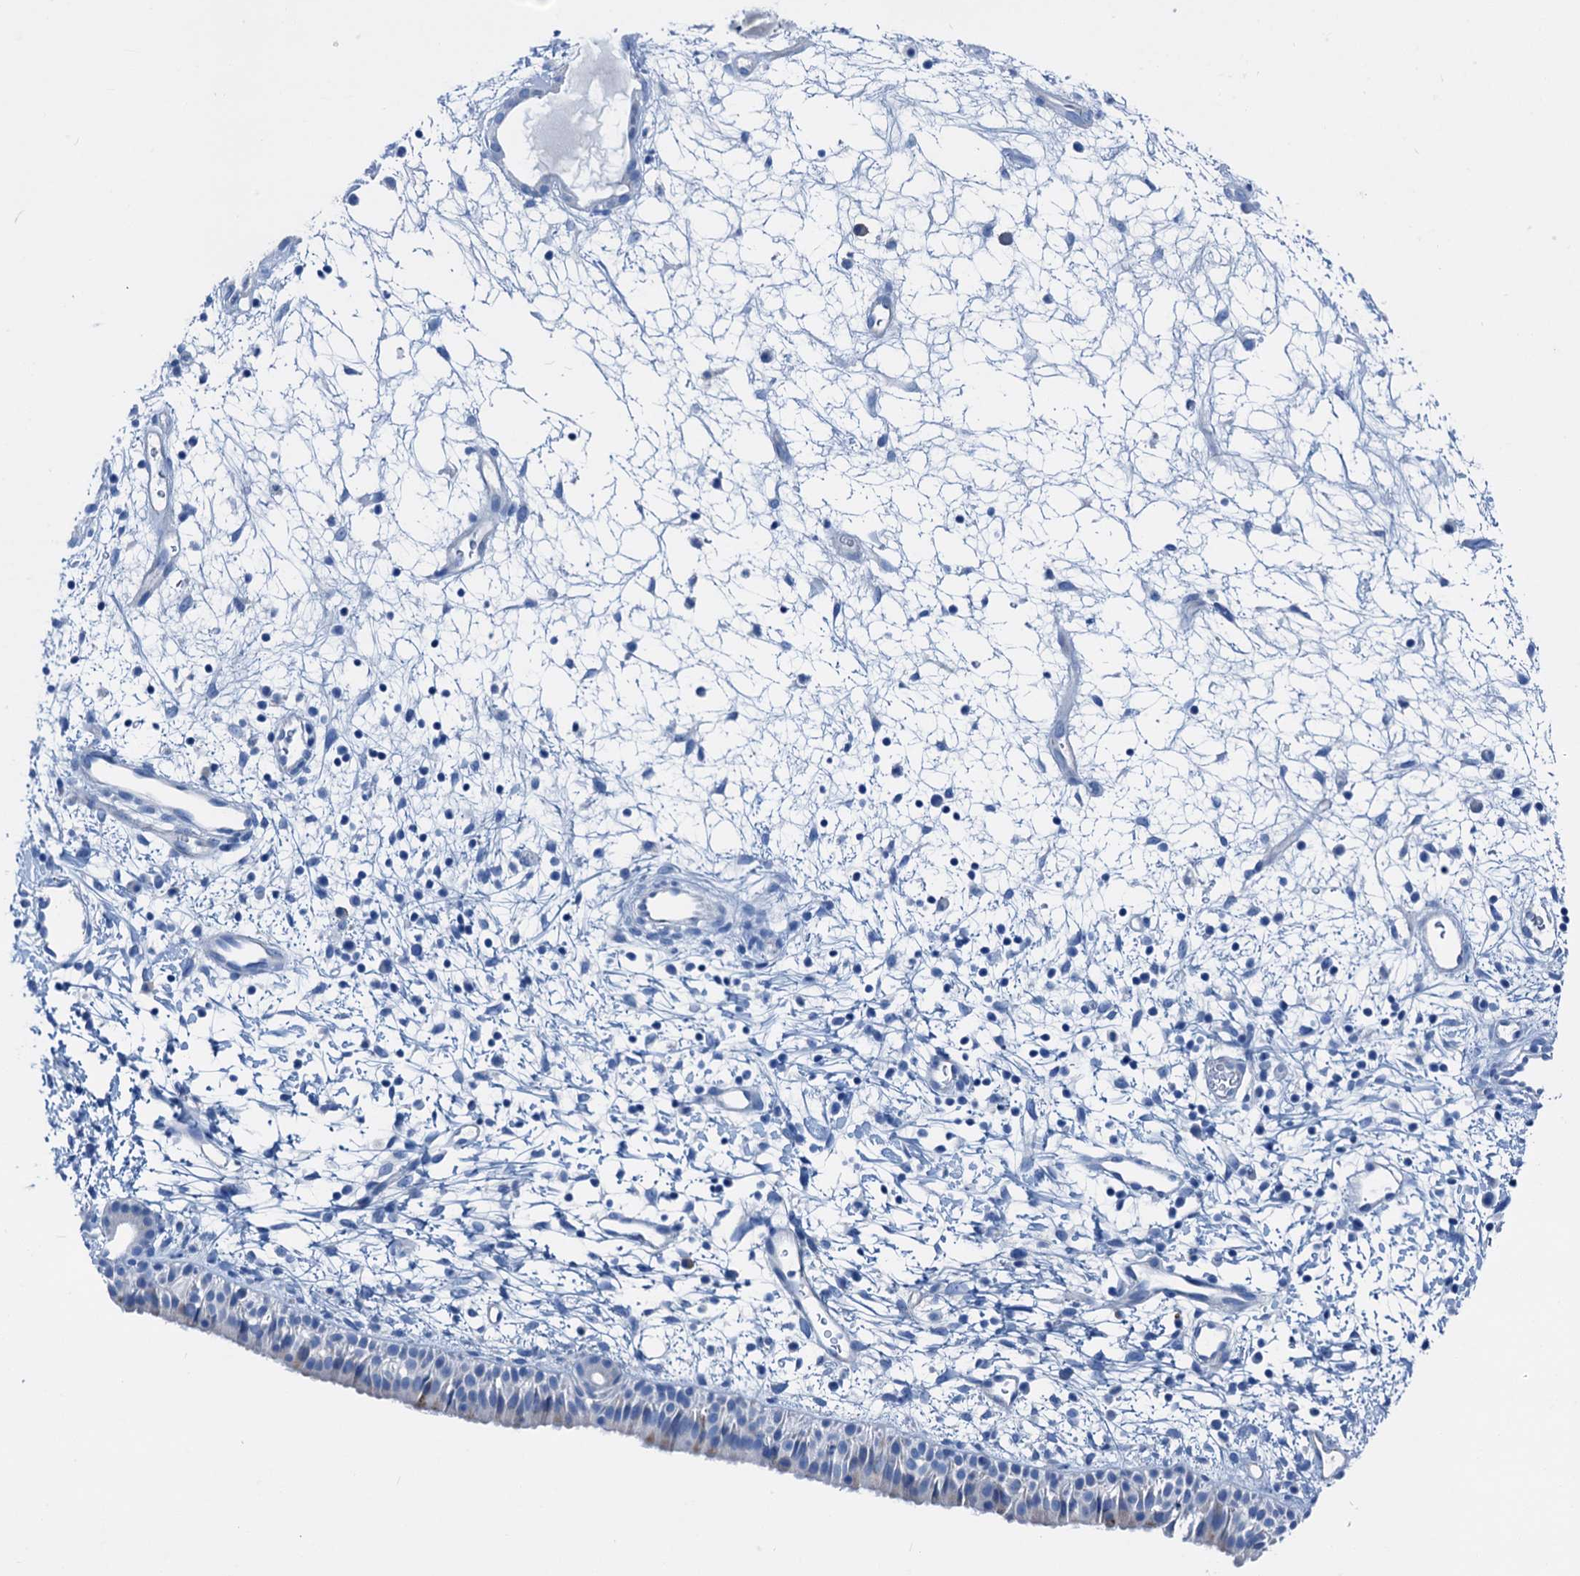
{"staining": {"intensity": "negative", "quantity": "none", "location": "none"}, "tissue": "nasopharynx", "cell_type": "Respiratory epithelial cells", "image_type": "normal", "snomed": [{"axis": "morphology", "description": "Normal tissue, NOS"}, {"axis": "topography", "description": "Nasopharynx"}], "caption": "This is an immunohistochemistry (IHC) image of unremarkable human nasopharynx. There is no staining in respiratory epithelial cells.", "gene": "C1QTNF4", "patient": {"sex": "male", "age": 22}}